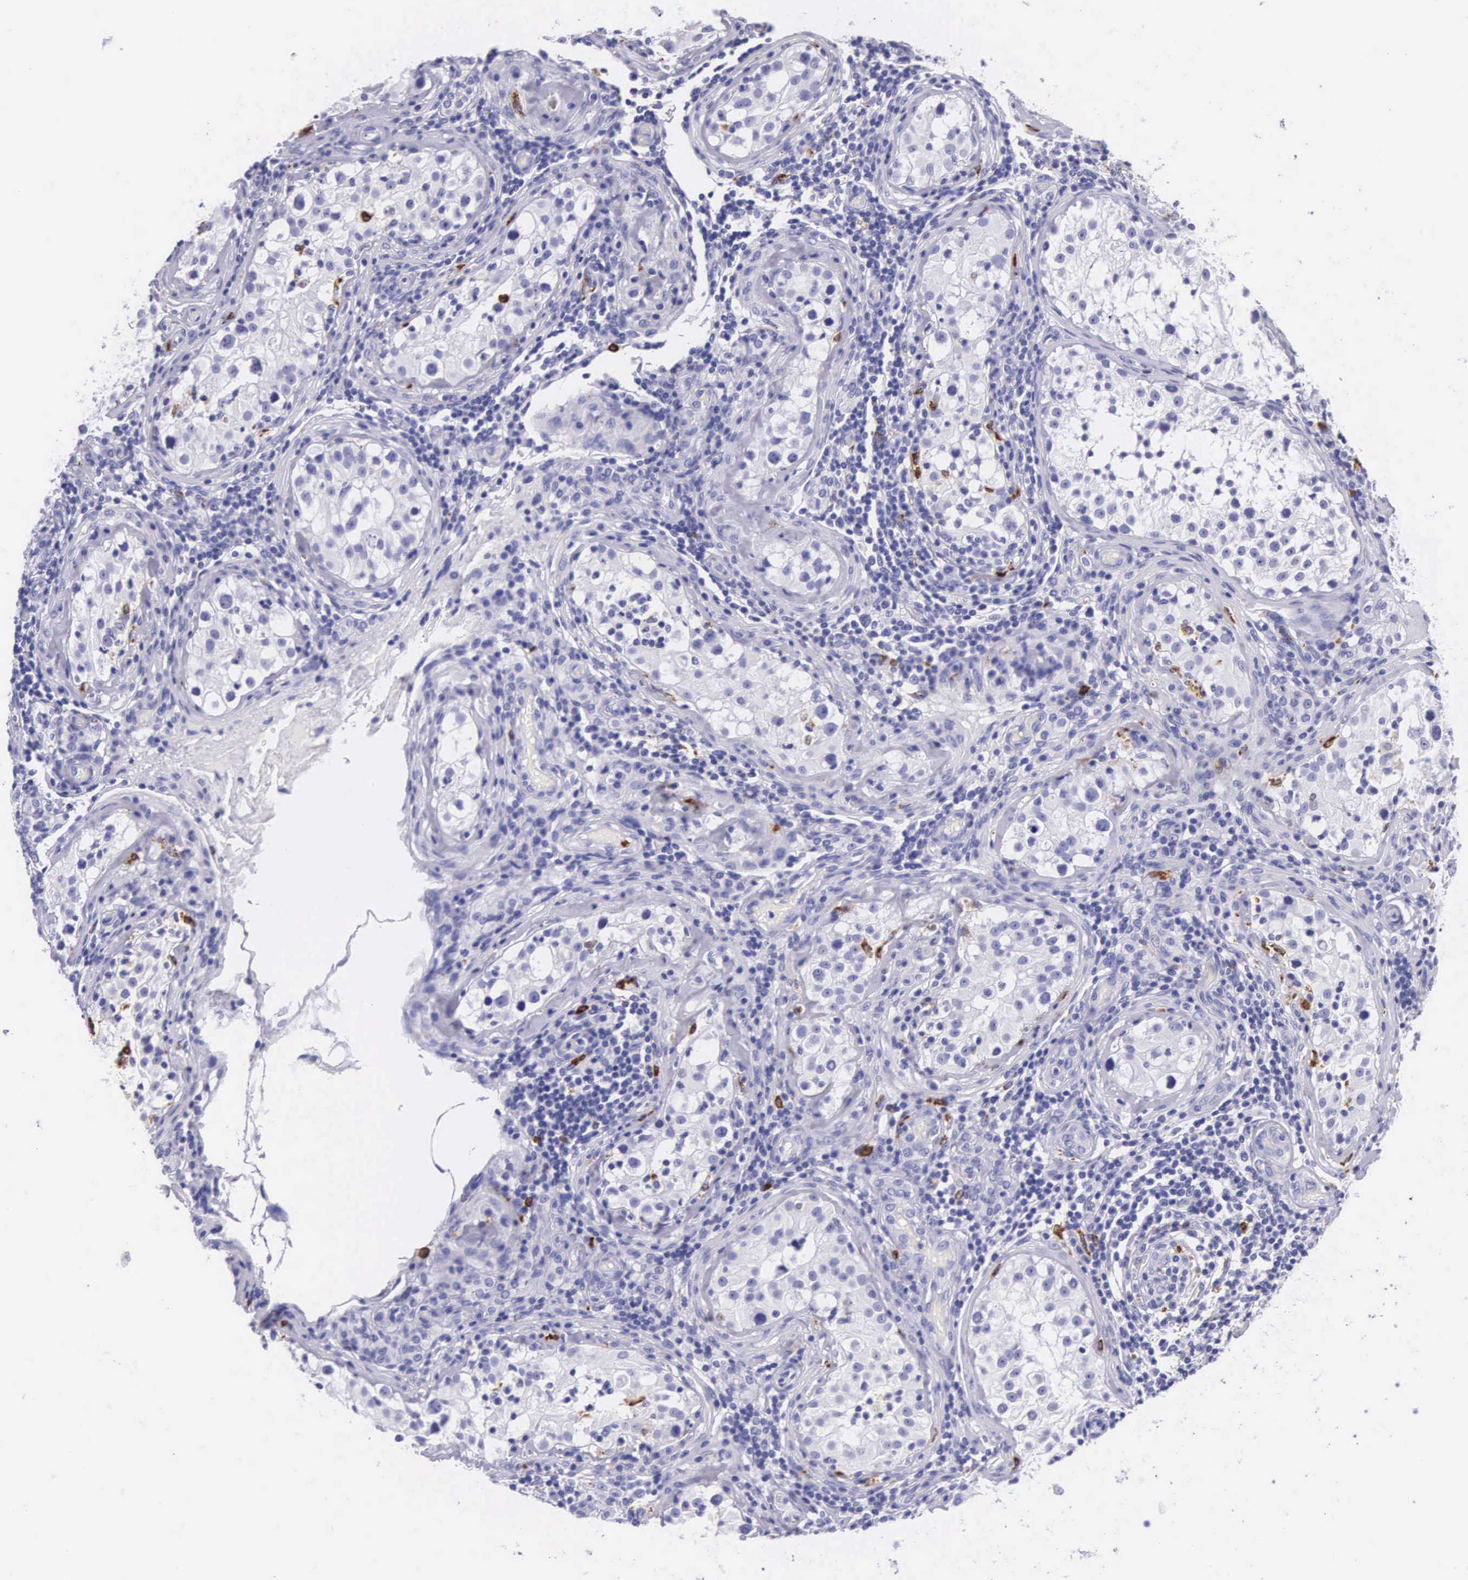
{"staining": {"intensity": "negative", "quantity": "none", "location": "none"}, "tissue": "testis", "cell_type": "Cells in seminiferous ducts", "image_type": "normal", "snomed": [{"axis": "morphology", "description": "Normal tissue, NOS"}, {"axis": "topography", "description": "Testis"}], "caption": "IHC micrograph of unremarkable testis stained for a protein (brown), which demonstrates no positivity in cells in seminiferous ducts.", "gene": "FCN1", "patient": {"sex": "male", "age": 24}}